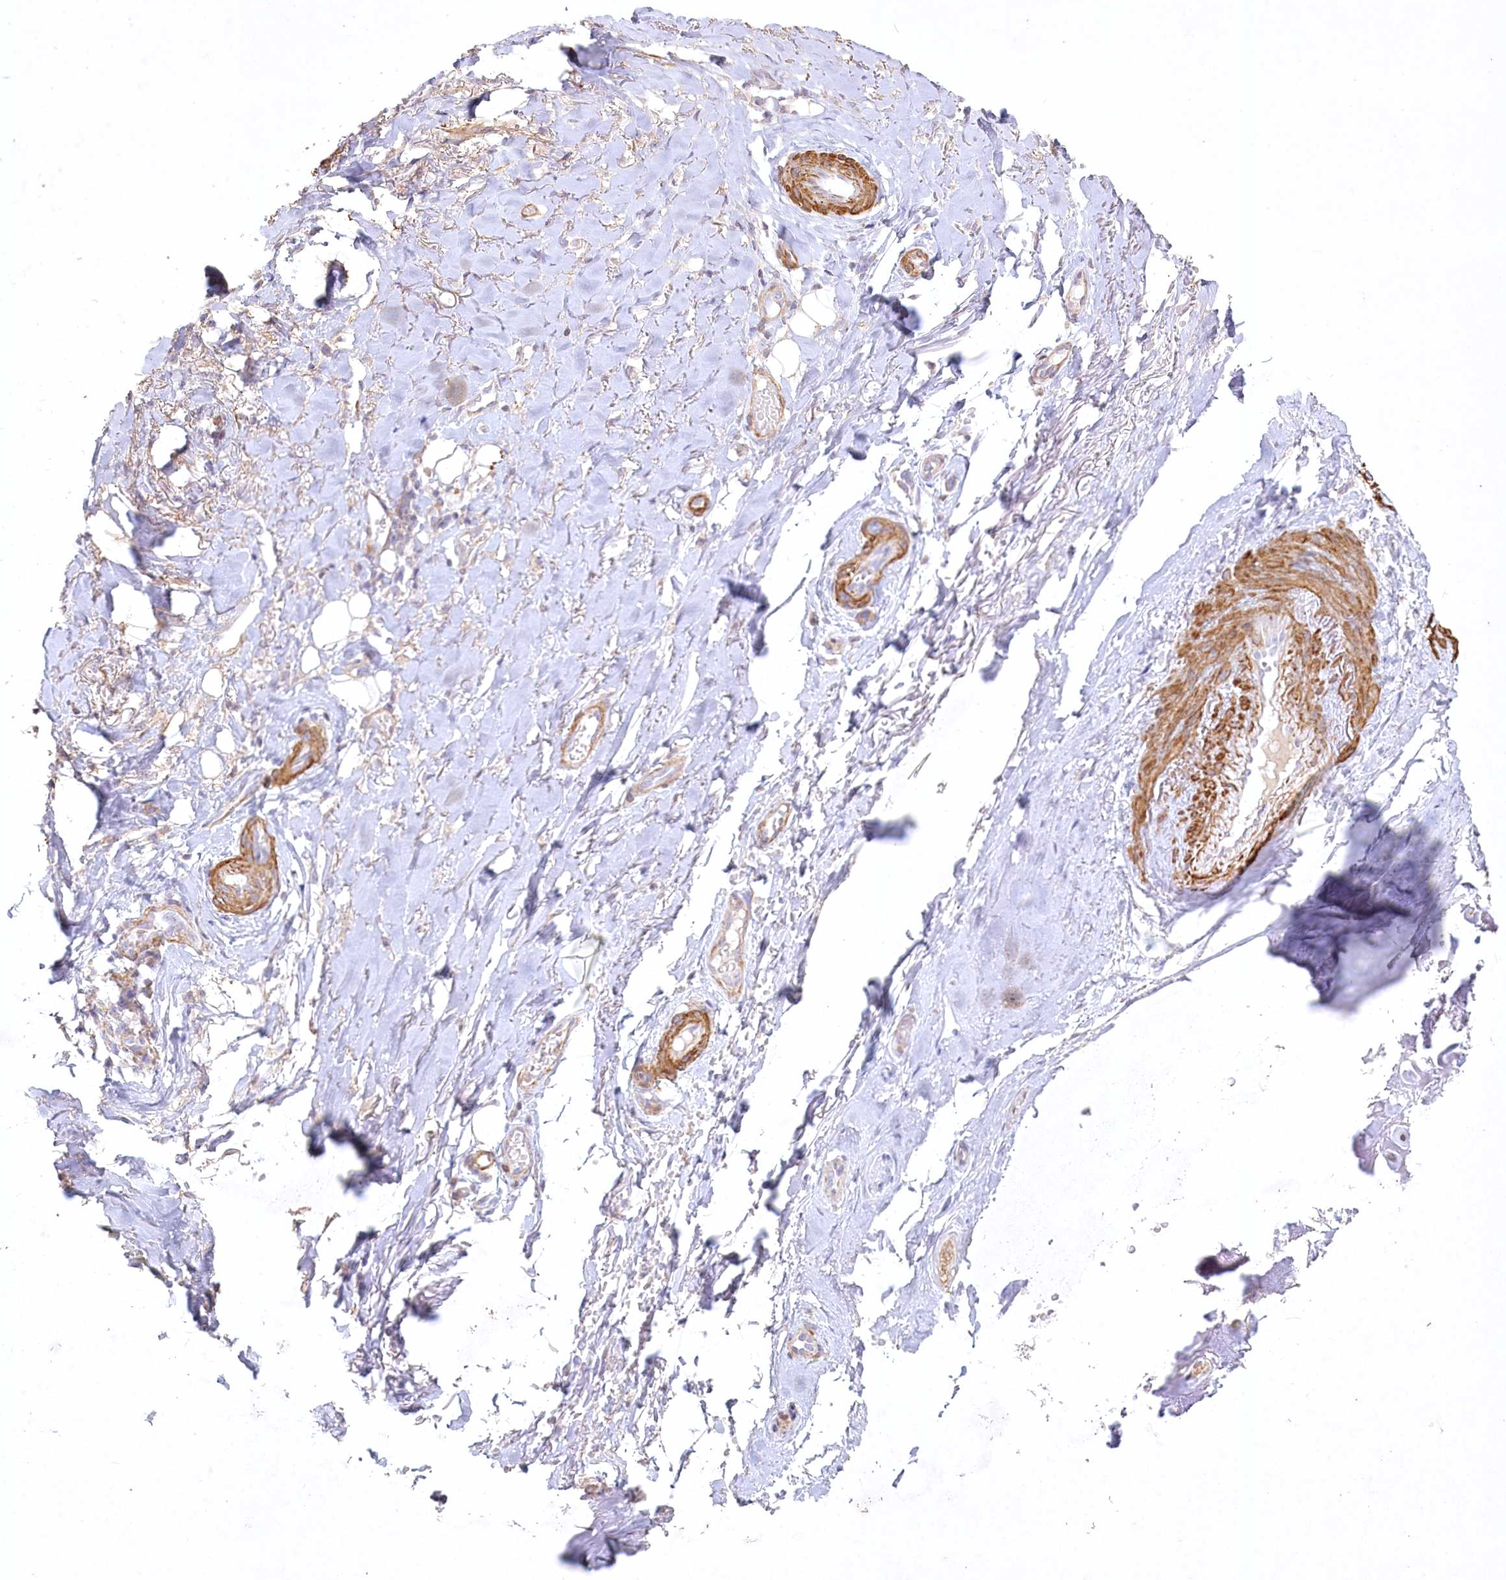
{"staining": {"intensity": "negative", "quantity": "none", "location": "none"}, "tissue": "adipose tissue", "cell_type": "Adipocytes", "image_type": "normal", "snomed": [{"axis": "morphology", "description": "Normal tissue, NOS"}, {"axis": "morphology", "description": "Basal cell carcinoma"}, {"axis": "topography", "description": "Skin"}], "caption": "Adipocytes show no significant protein staining in normal adipose tissue.", "gene": "INPP4B", "patient": {"sex": "female", "age": 89}}